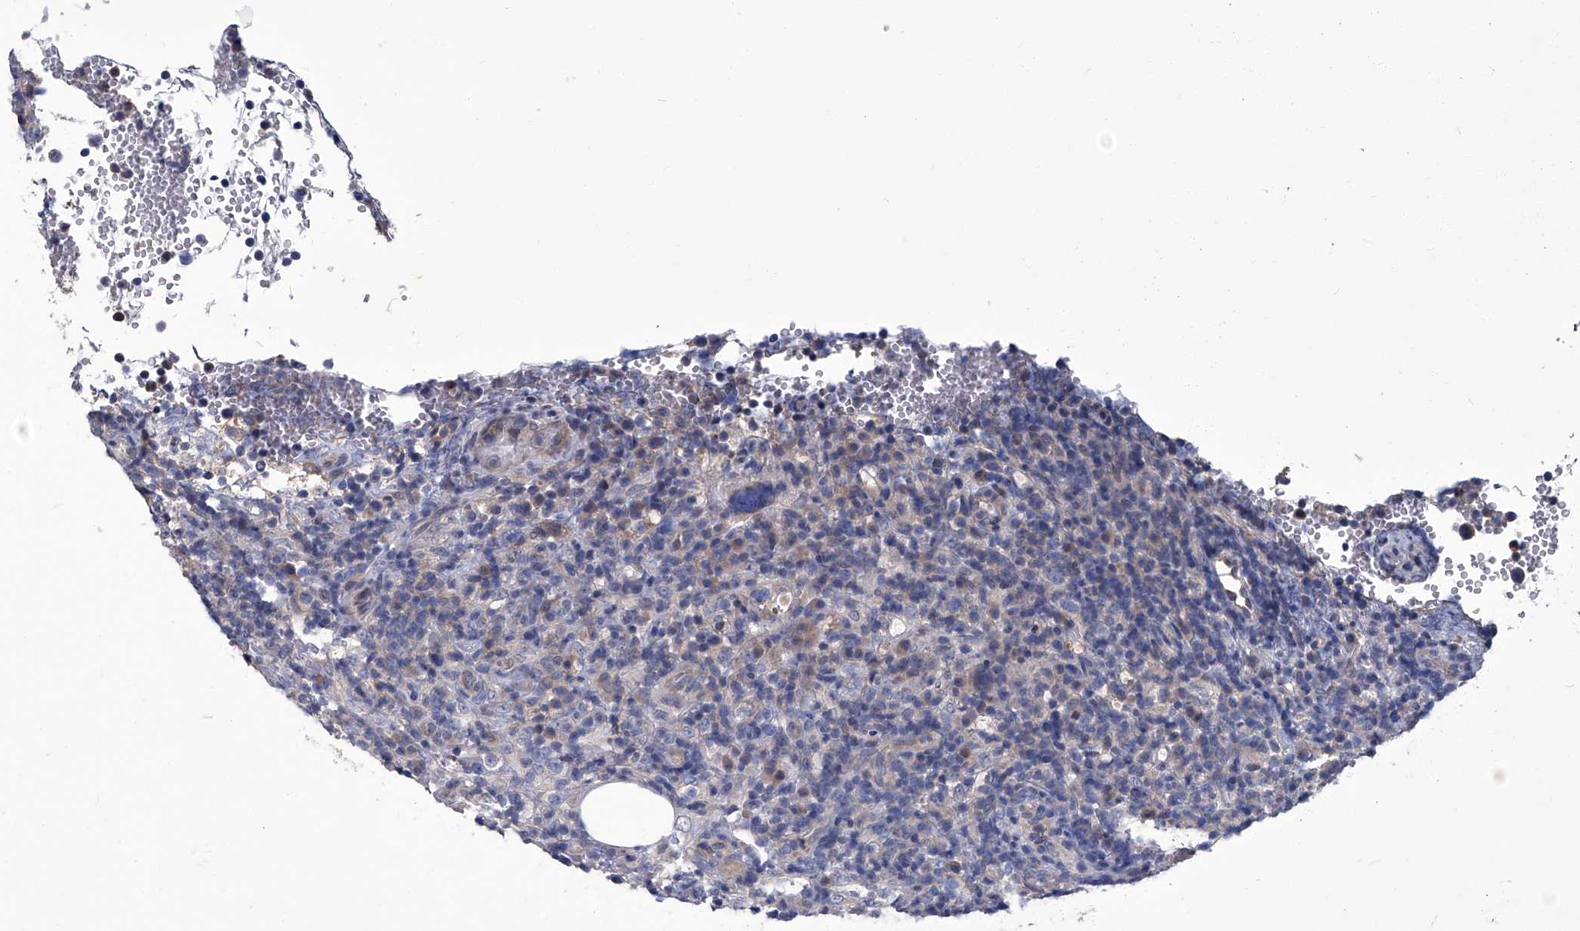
{"staining": {"intensity": "negative", "quantity": "none", "location": "none"}, "tissue": "lymphoma", "cell_type": "Tumor cells", "image_type": "cancer", "snomed": [{"axis": "morphology", "description": "Malignant lymphoma, non-Hodgkin's type, High grade"}, {"axis": "topography", "description": "Lymph node"}], "caption": "Immunohistochemistry (IHC) image of neoplastic tissue: malignant lymphoma, non-Hodgkin's type (high-grade) stained with DAB reveals no significant protein positivity in tumor cells.", "gene": "TGFBR1", "patient": {"sex": "female", "age": 76}}